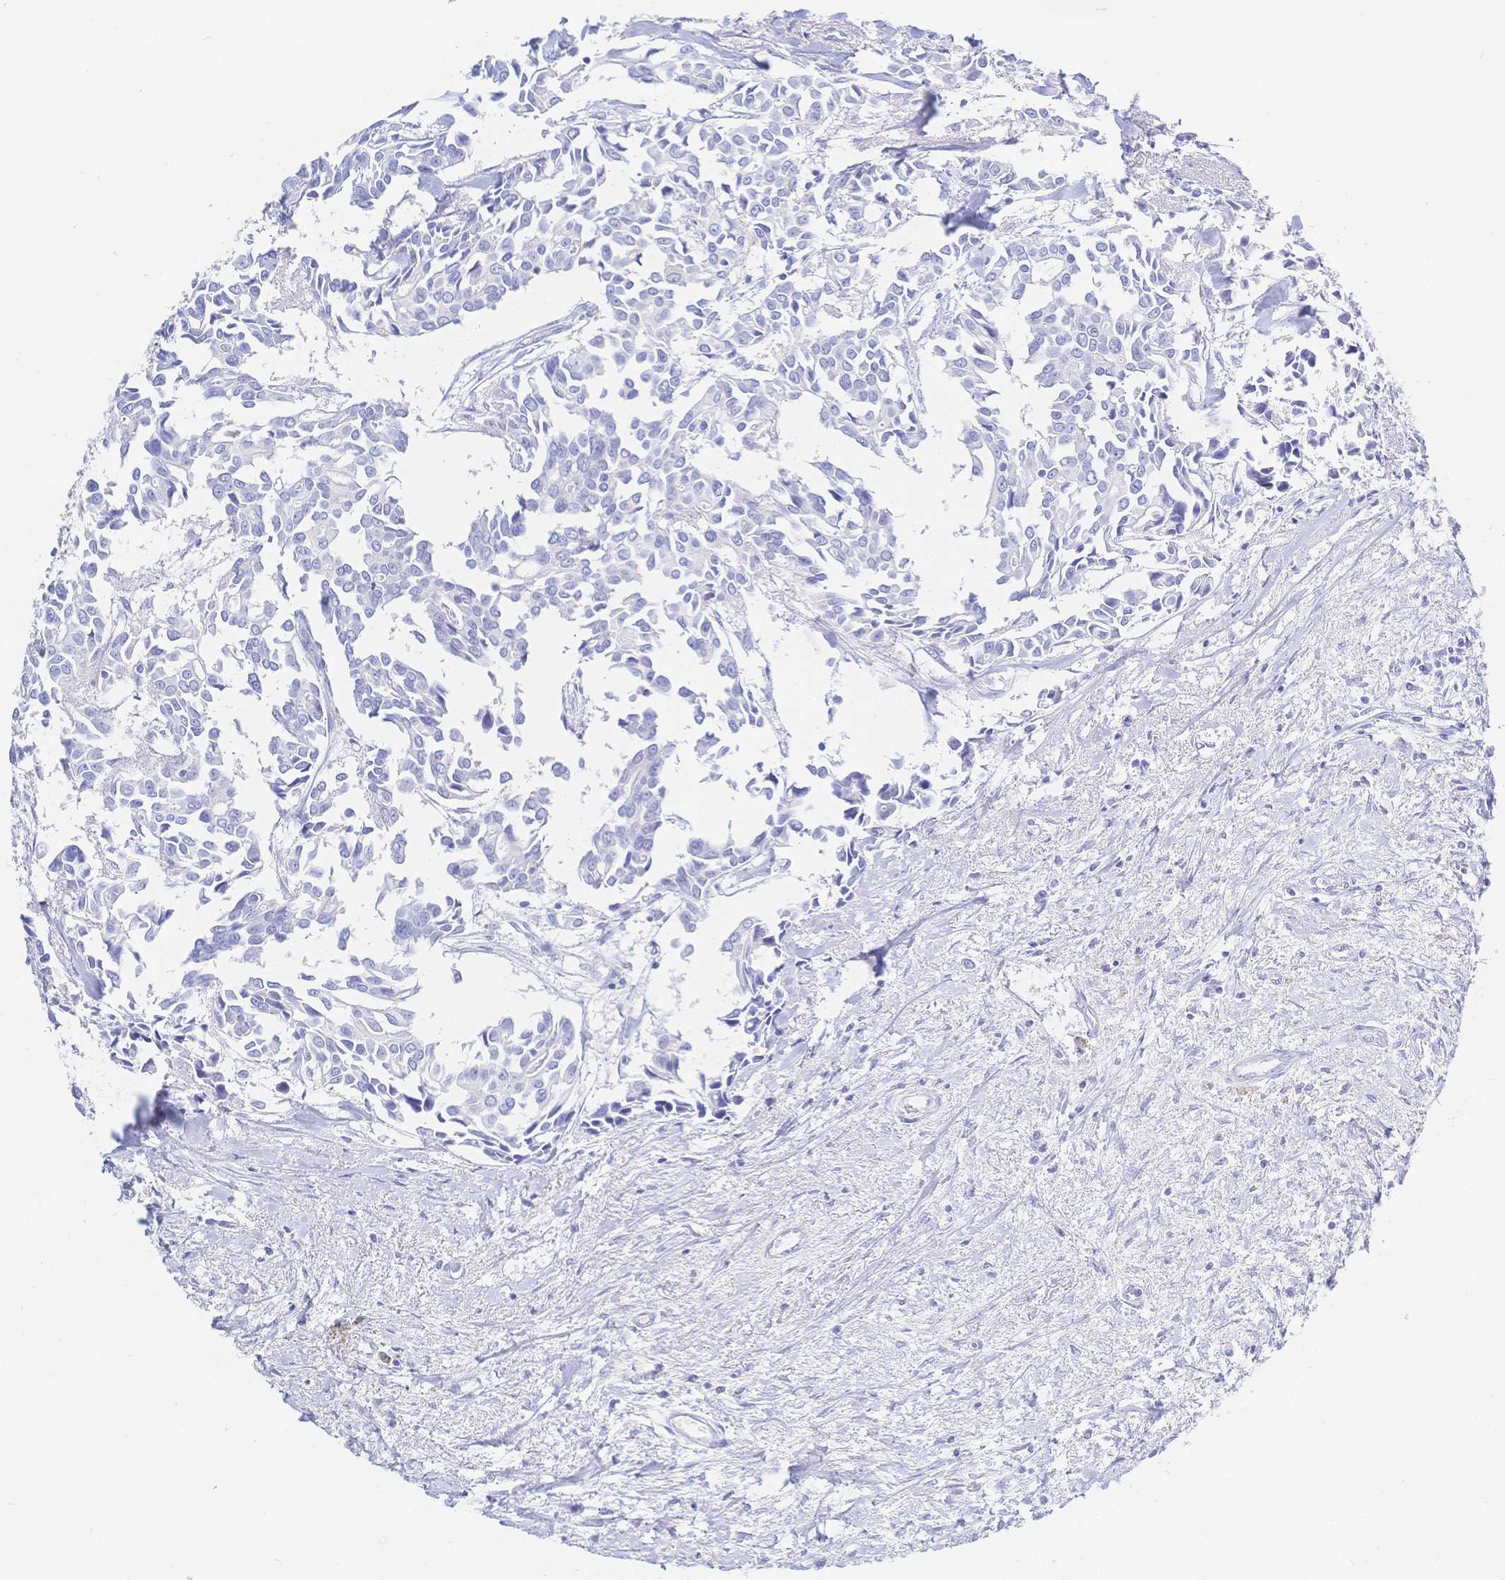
{"staining": {"intensity": "negative", "quantity": "none", "location": "none"}, "tissue": "breast cancer", "cell_type": "Tumor cells", "image_type": "cancer", "snomed": [{"axis": "morphology", "description": "Duct carcinoma"}, {"axis": "topography", "description": "Breast"}], "caption": "Immunohistochemical staining of breast invasive ductal carcinoma exhibits no significant staining in tumor cells.", "gene": "RRM1", "patient": {"sex": "female", "age": 54}}